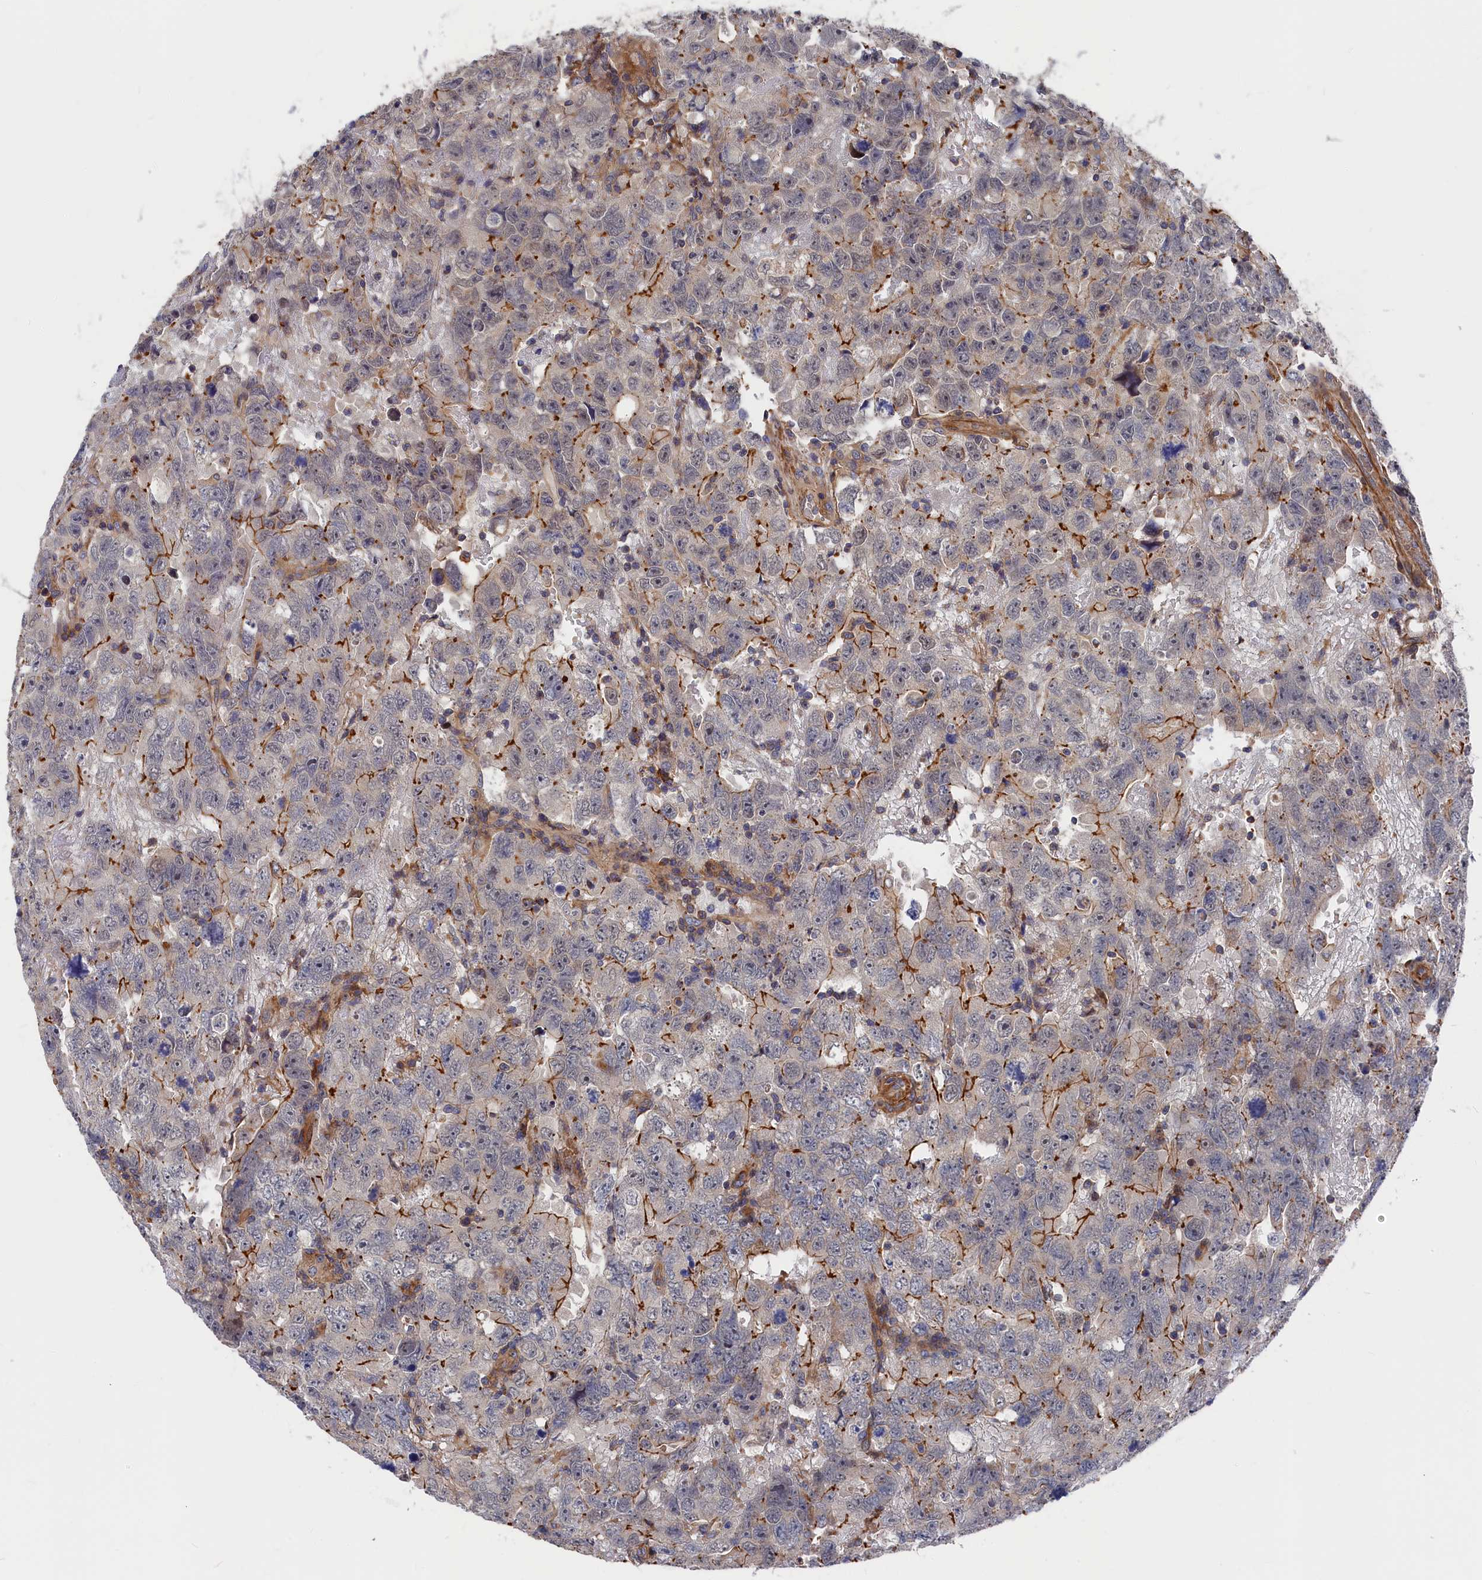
{"staining": {"intensity": "strong", "quantity": "<25%", "location": "cytoplasmic/membranous"}, "tissue": "testis cancer", "cell_type": "Tumor cells", "image_type": "cancer", "snomed": [{"axis": "morphology", "description": "Carcinoma, Embryonal, NOS"}, {"axis": "topography", "description": "Testis"}], "caption": "Testis cancer was stained to show a protein in brown. There is medium levels of strong cytoplasmic/membranous positivity in about <25% of tumor cells.", "gene": "LDHD", "patient": {"sex": "male", "age": 45}}